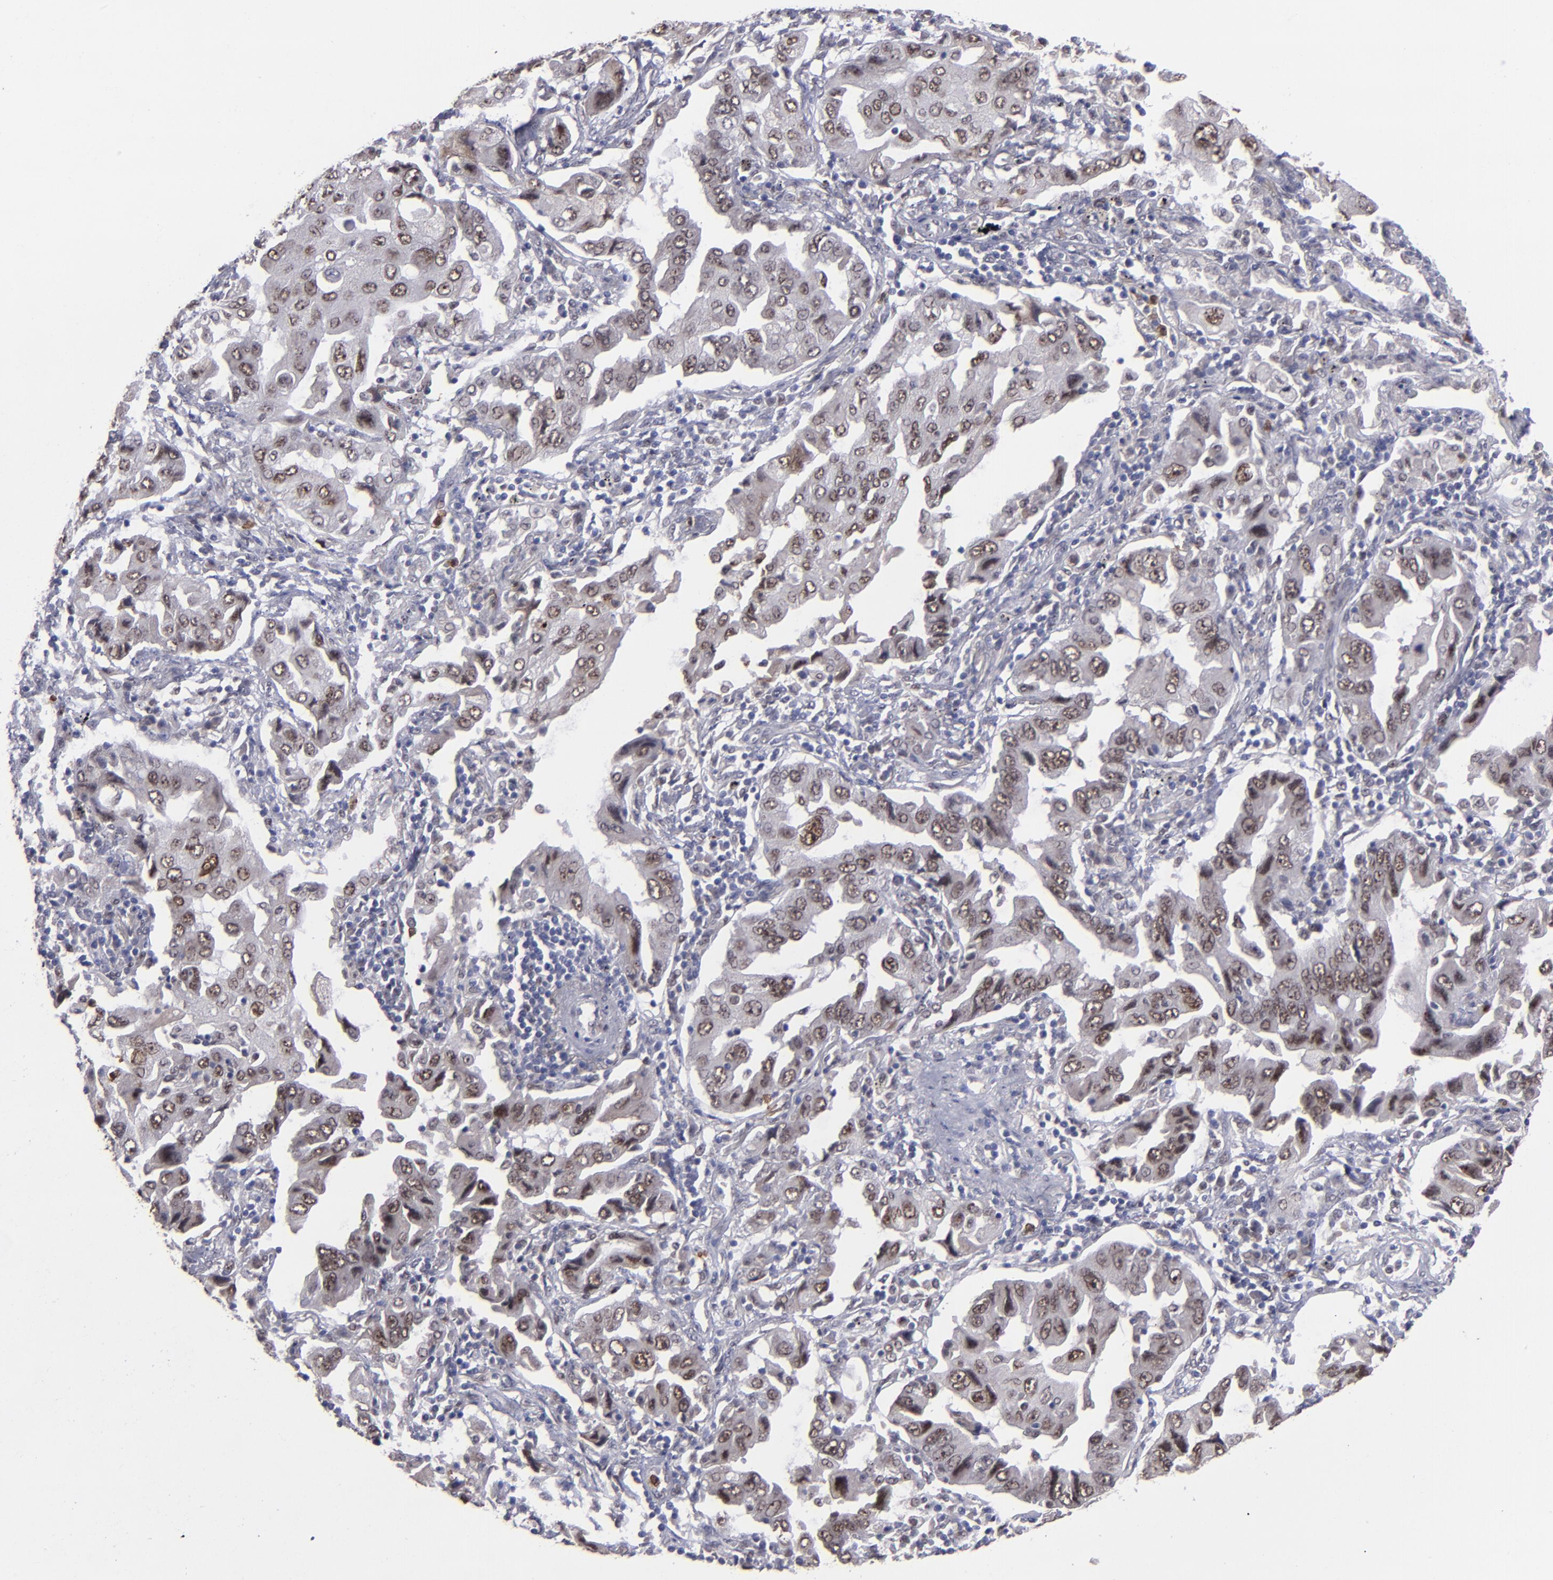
{"staining": {"intensity": "moderate", "quantity": ">75%", "location": "nuclear"}, "tissue": "lung cancer", "cell_type": "Tumor cells", "image_type": "cancer", "snomed": [{"axis": "morphology", "description": "Adenocarcinoma, NOS"}, {"axis": "topography", "description": "Lung"}], "caption": "High-magnification brightfield microscopy of lung adenocarcinoma stained with DAB (3,3'-diaminobenzidine) (brown) and counterstained with hematoxylin (blue). tumor cells exhibit moderate nuclear expression is present in approximately>75% of cells.", "gene": "RREB1", "patient": {"sex": "female", "age": 65}}